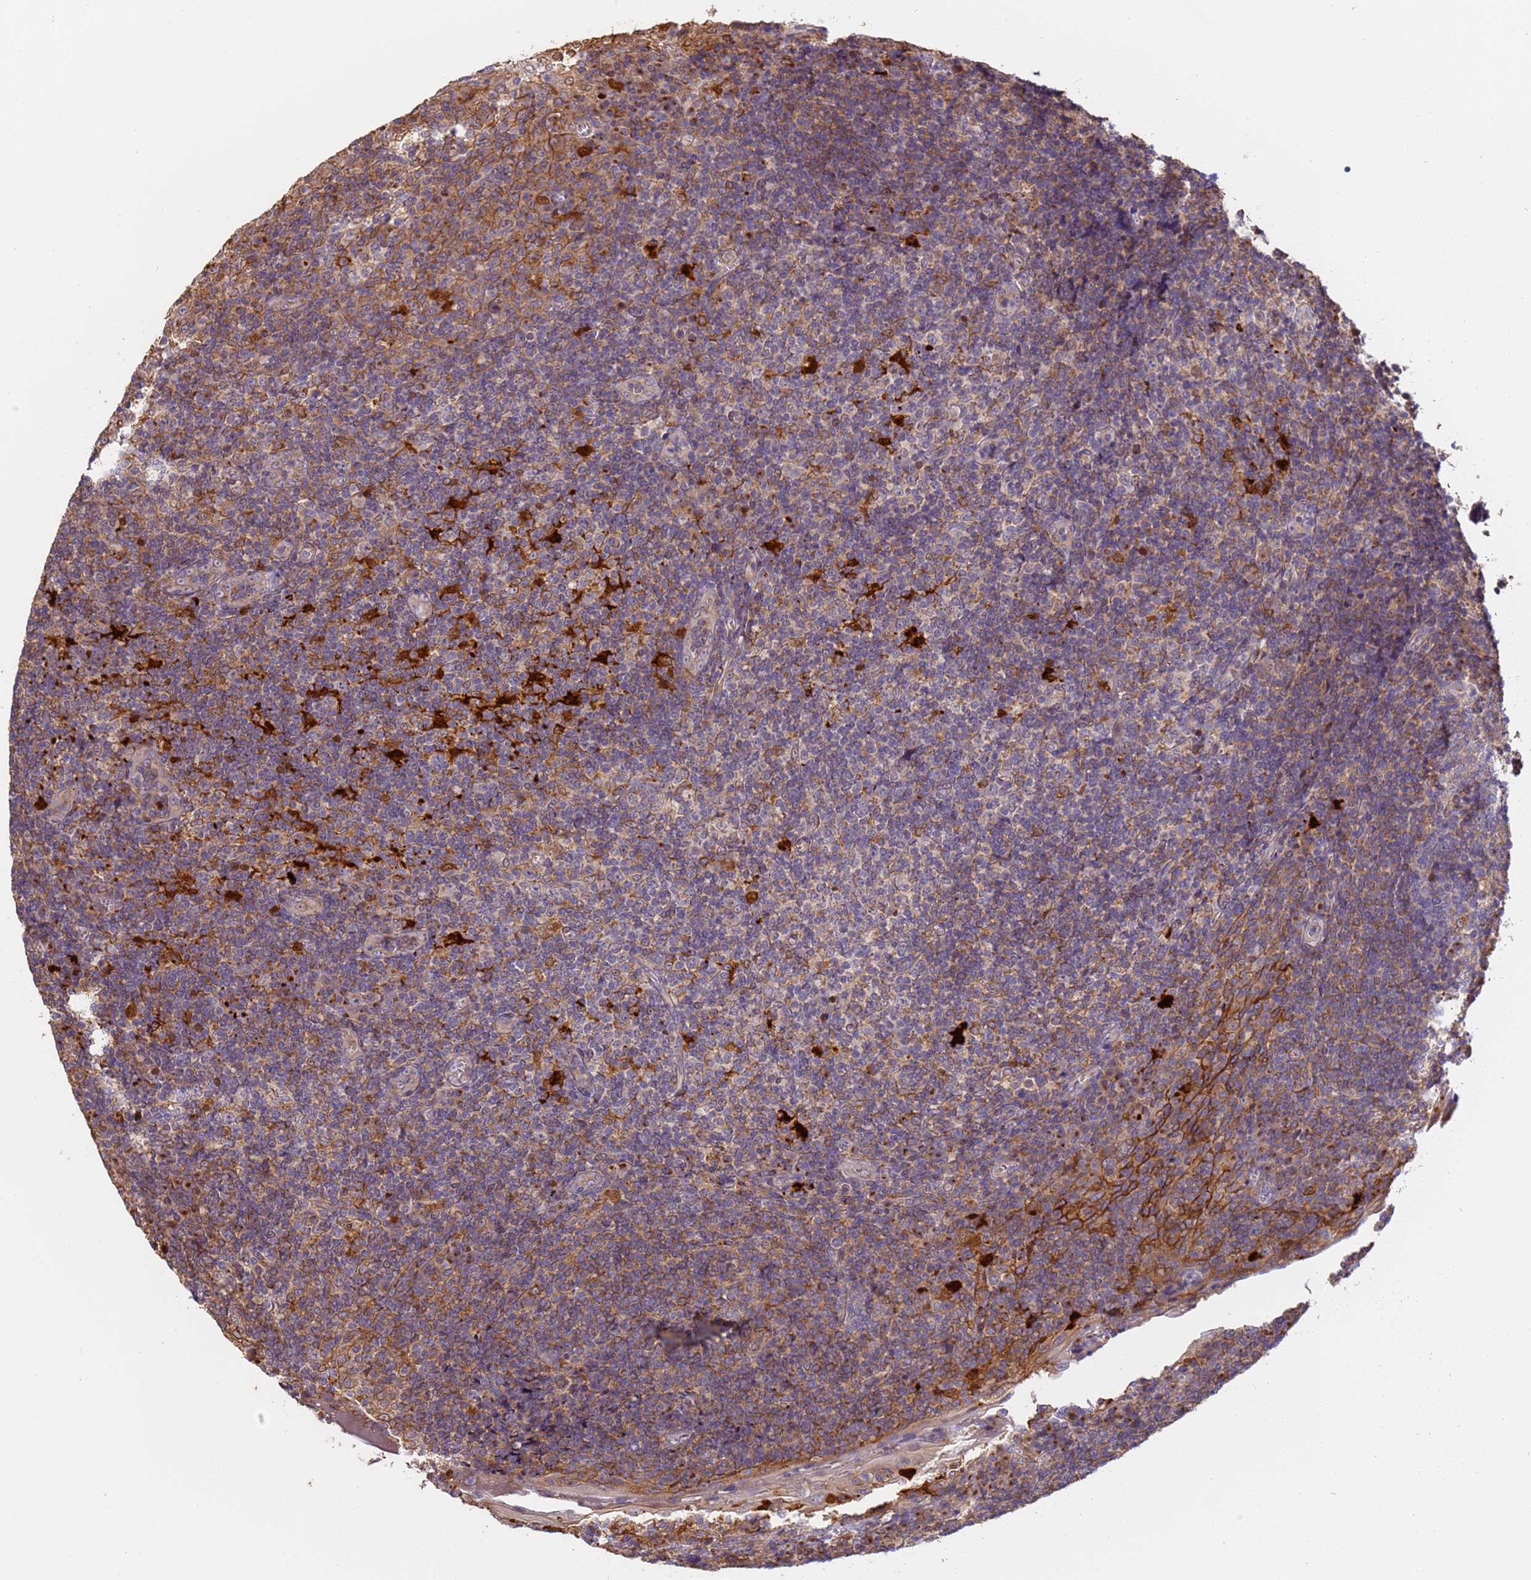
{"staining": {"intensity": "weak", "quantity": "<25%", "location": "cytoplasmic/membranous"}, "tissue": "tonsil", "cell_type": "Germinal center cells", "image_type": "normal", "snomed": [{"axis": "morphology", "description": "Normal tissue, NOS"}, {"axis": "topography", "description": "Tonsil"}], "caption": "DAB (3,3'-diaminobenzidine) immunohistochemical staining of unremarkable tonsil shows no significant staining in germinal center cells. (Stains: DAB (3,3'-diaminobenzidine) IHC with hematoxylin counter stain, Microscopy: brightfield microscopy at high magnification).", "gene": "M6PR", "patient": {"sex": "male", "age": 37}}